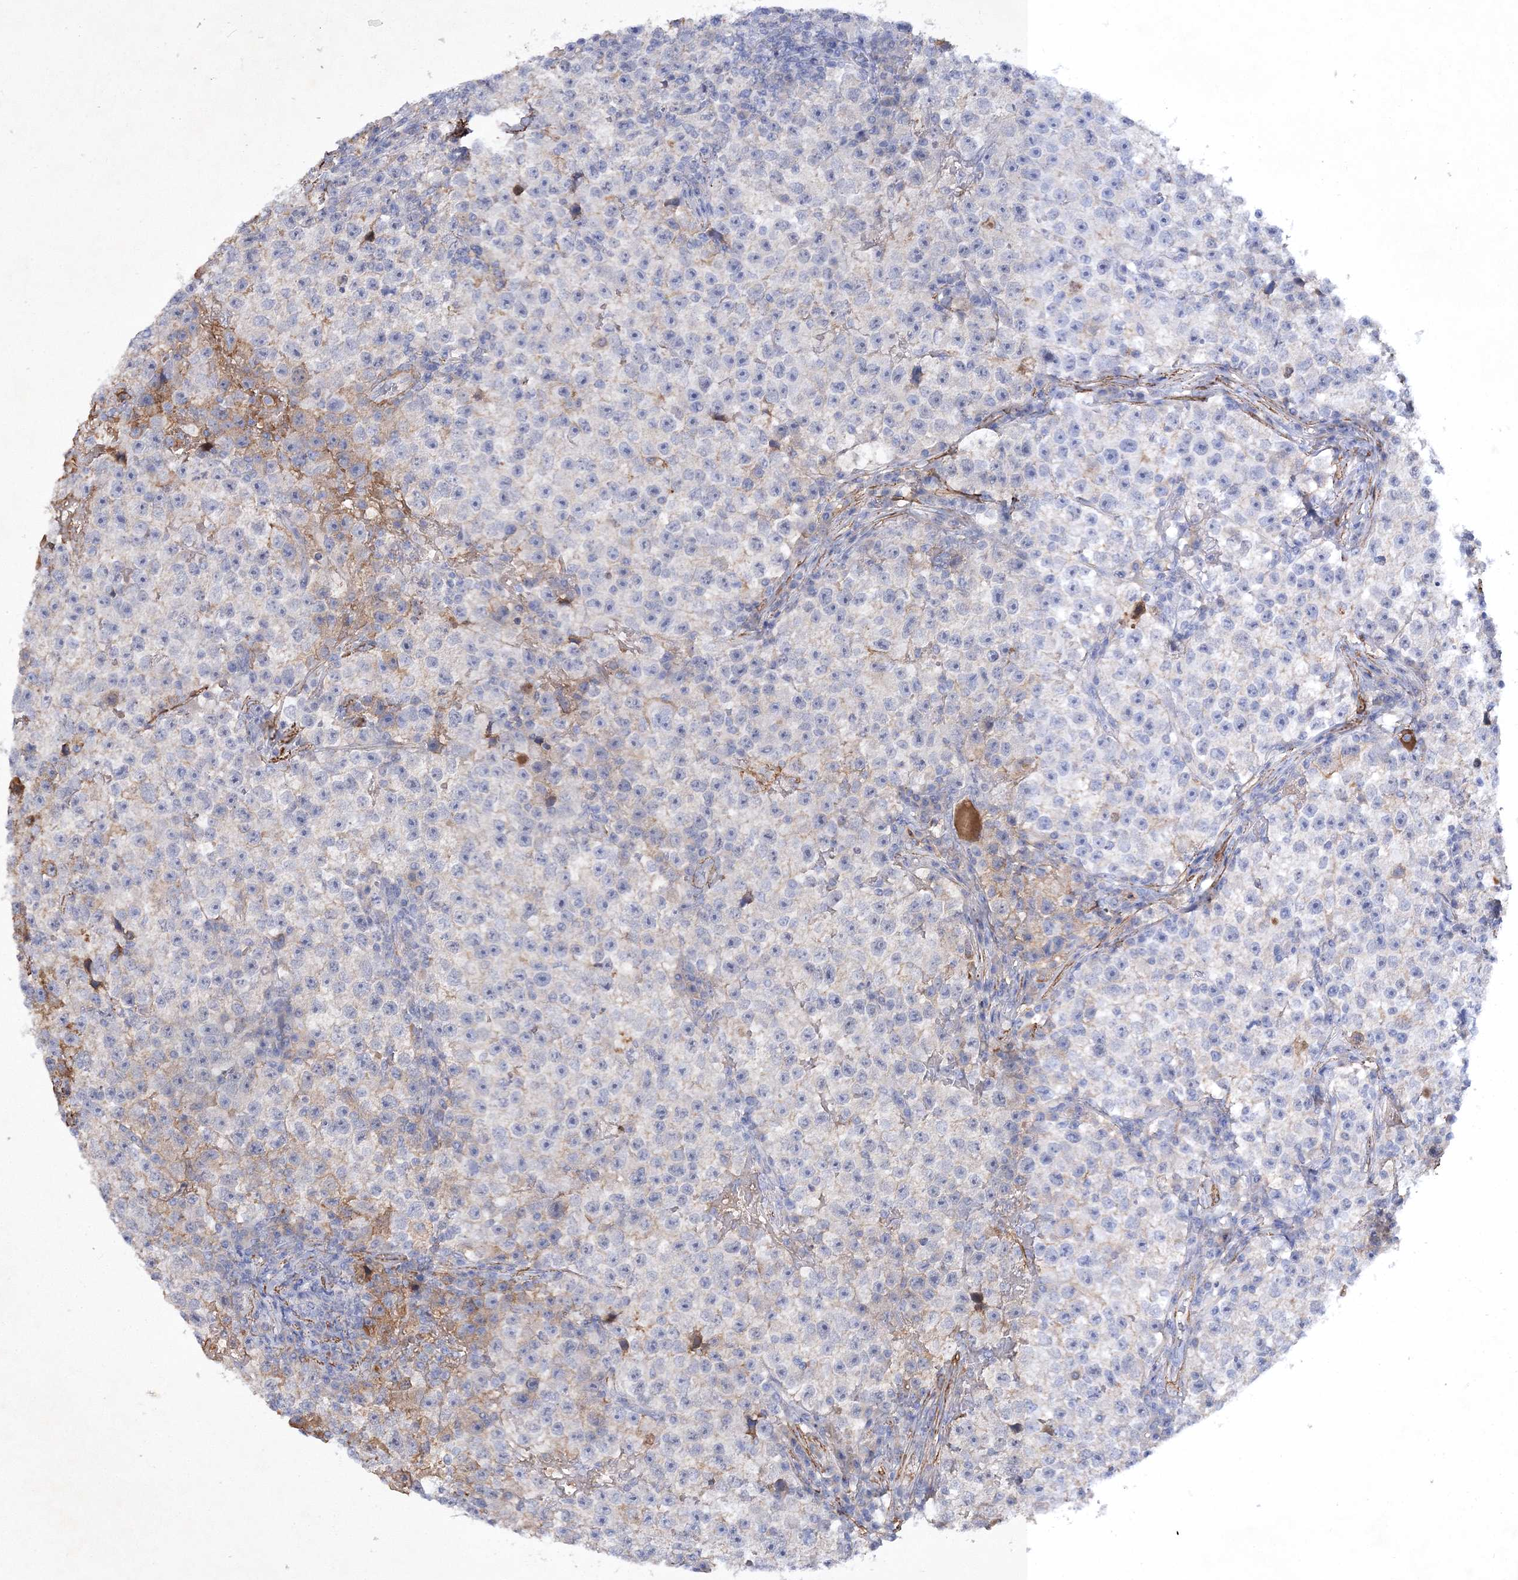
{"staining": {"intensity": "negative", "quantity": "none", "location": "none"}, "tissue": "testis cancer", "cell_type": "Tumor cells", "image_type": "cancer", "snomed": [{"axis": "morphology", "description": "Seminoma, NOS"}, {"axis": "topography", "description": "Testis"}], "caption": "Immunohistochemistry image of testis seminoma stained for a protein (brown), which shows no positivity in tumor cells.", "gene": "RTN2", "patient": {"sex": "male", "age": 22}}